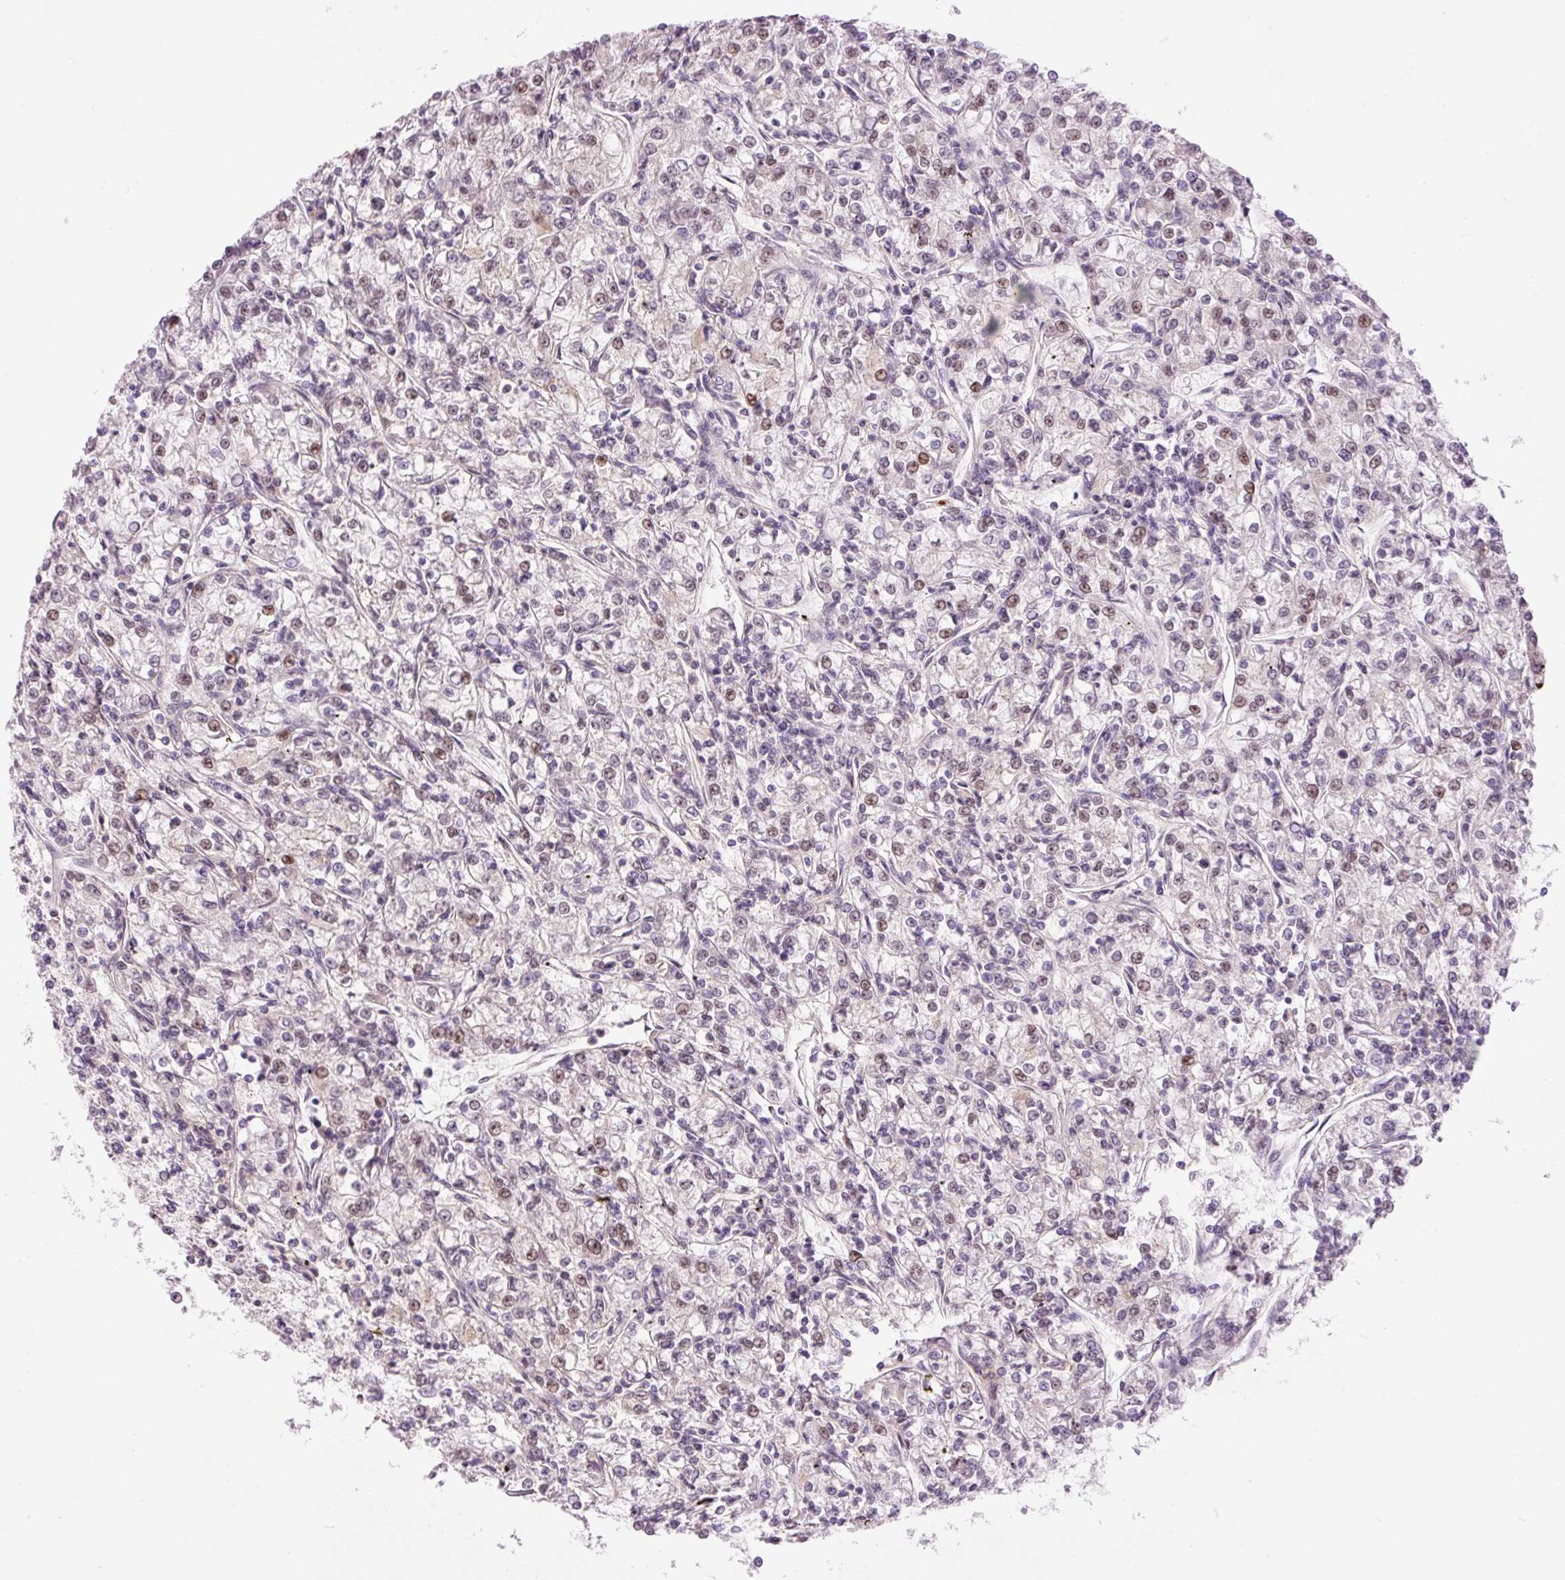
{"staining": {"intensity": "weak", "quantity": "<25%", "location": "nuclear"}, "tissue": "renal cancer", "cell_type": "Tumor cells", "image_type": "cancer", "snomed": [{"axis": "morphology", "description": "Adenocarcinoma, NOS"}, {"axis": "topography", "description": "Kidney"}], "caption": "Micrograph shows no protein positivity in tumor cells of renal adenocarcinoma tissue. The staining was performed using DAB to visualize the protein expression in brown, while the nuclei were stained in blue with hematoxylin (Magnification: 20x).", "gene": "HNF1A", "patient": {"sex": "female", "age": 59}}